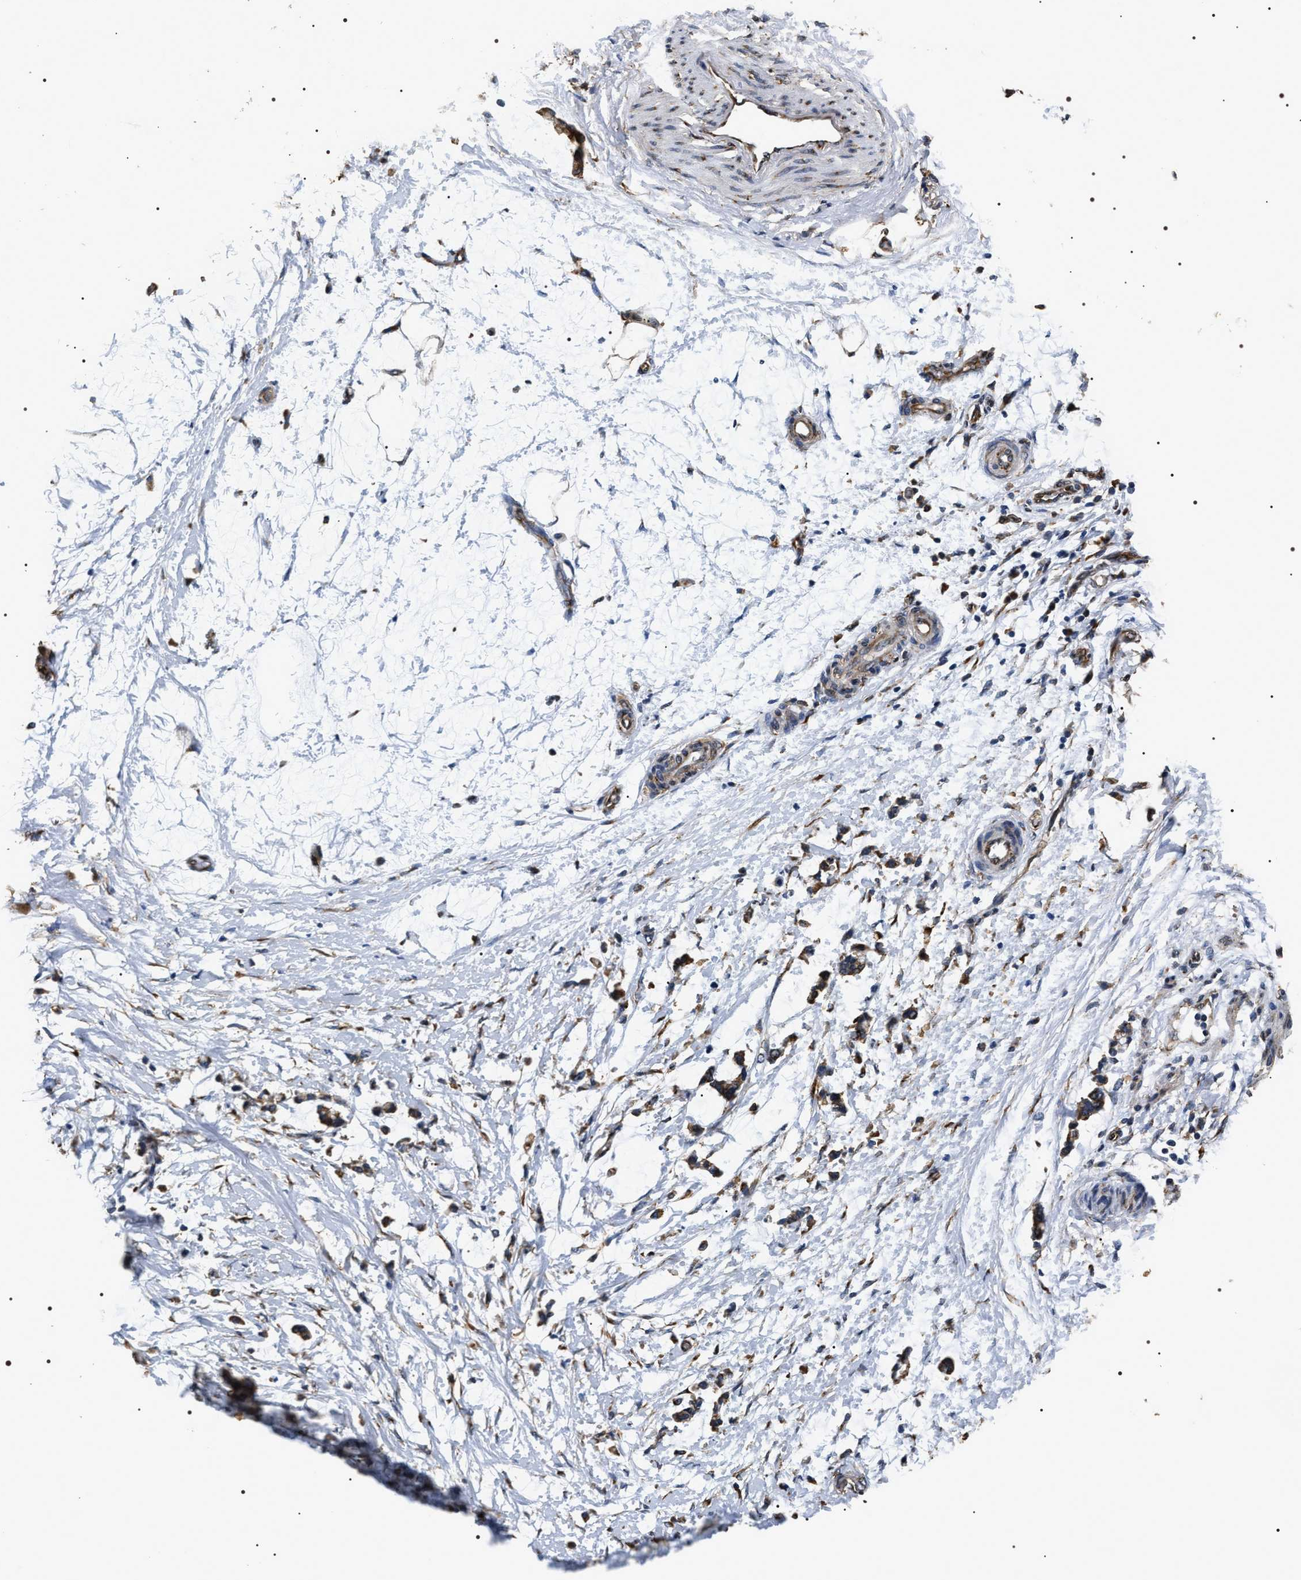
{"staining": {"intensity": "moderate", "quantity": "25%-75%", "location": "cytoplasmic/membranous"}, "tissue": "adipose tissue", "cell_type": "Adipocytes", "image_type": "normal", "snomed": [{"axis": "morphology", "description": "Normal tissue, NOS"}, {"axis": "morphology", "description": "Adenocarcinoma, NOS"}, {"axis": "topography", "description": "Colon"}, {"axis": "topography", "description": "Peripheral nerve tissue"}], "caption": "Protein staining exhibits moderate cytoplasmic/membranous positivity in approximately 25%-75% of adipocytes in unremarkable adipose tissue. Using DAB (brown) and hematoxylin (blue) stains, captured at high magnification using brightfield microscopy.", "gene": "KTN1", "patient": {"sex": "male", "age": 14}}